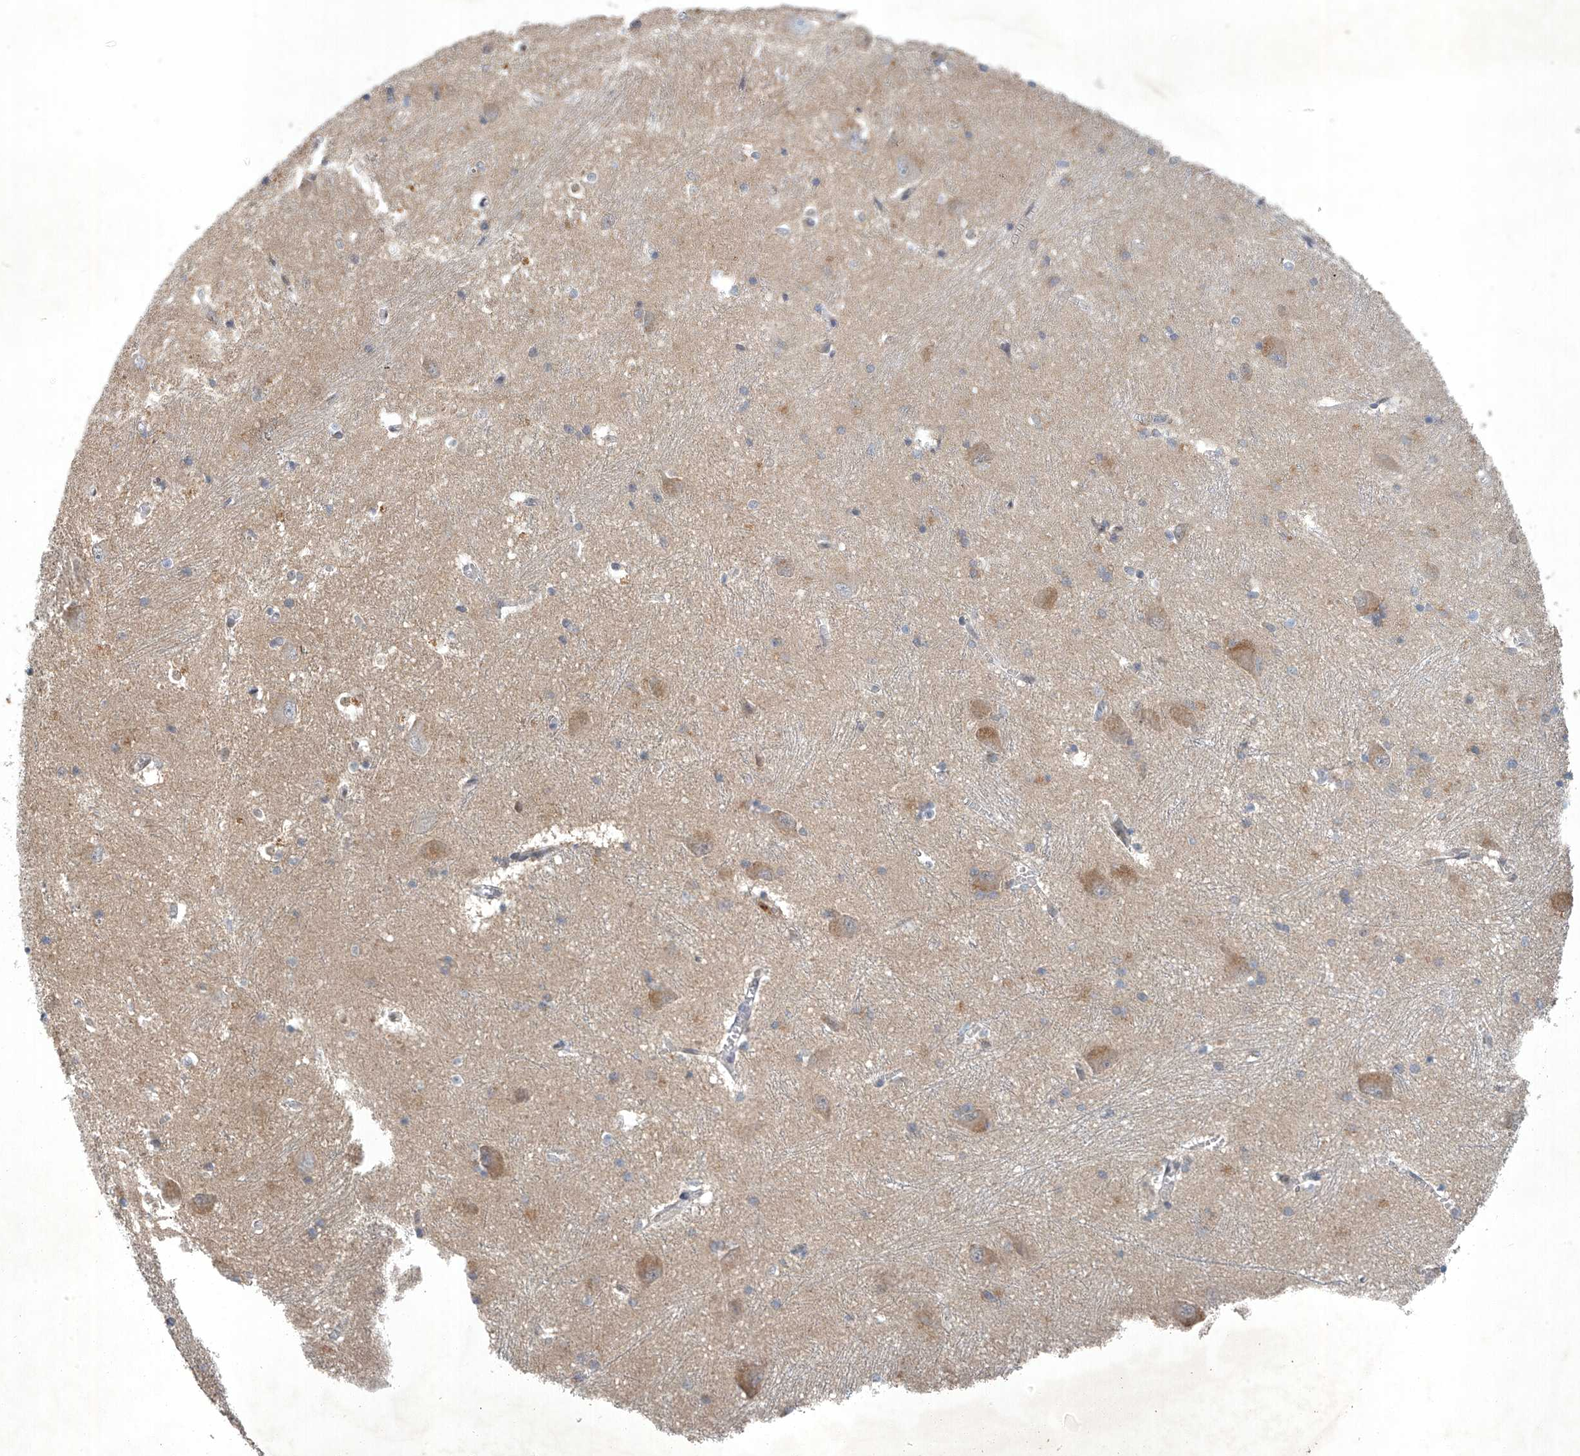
{"staining": {"intensity": "weak", "quantity": "<25%", "location": "cytoplasmic/membranous"}, "tissue": "caudate", "cell_type": "Glial cells", "image_type": "normal", "snomed": [{"axis": "morphology", "description": "Normal tissue, NOS"}, {"axis": "topography", "description": "Lateral ventricle wall"}], "caption": "Immunohistochemistry histopathology image of benign caudate stained for a protein (brown), which exhibits no staining in glial cells.", "gene": "TAF8", "patient": {"sex": "male", "age": 37}}